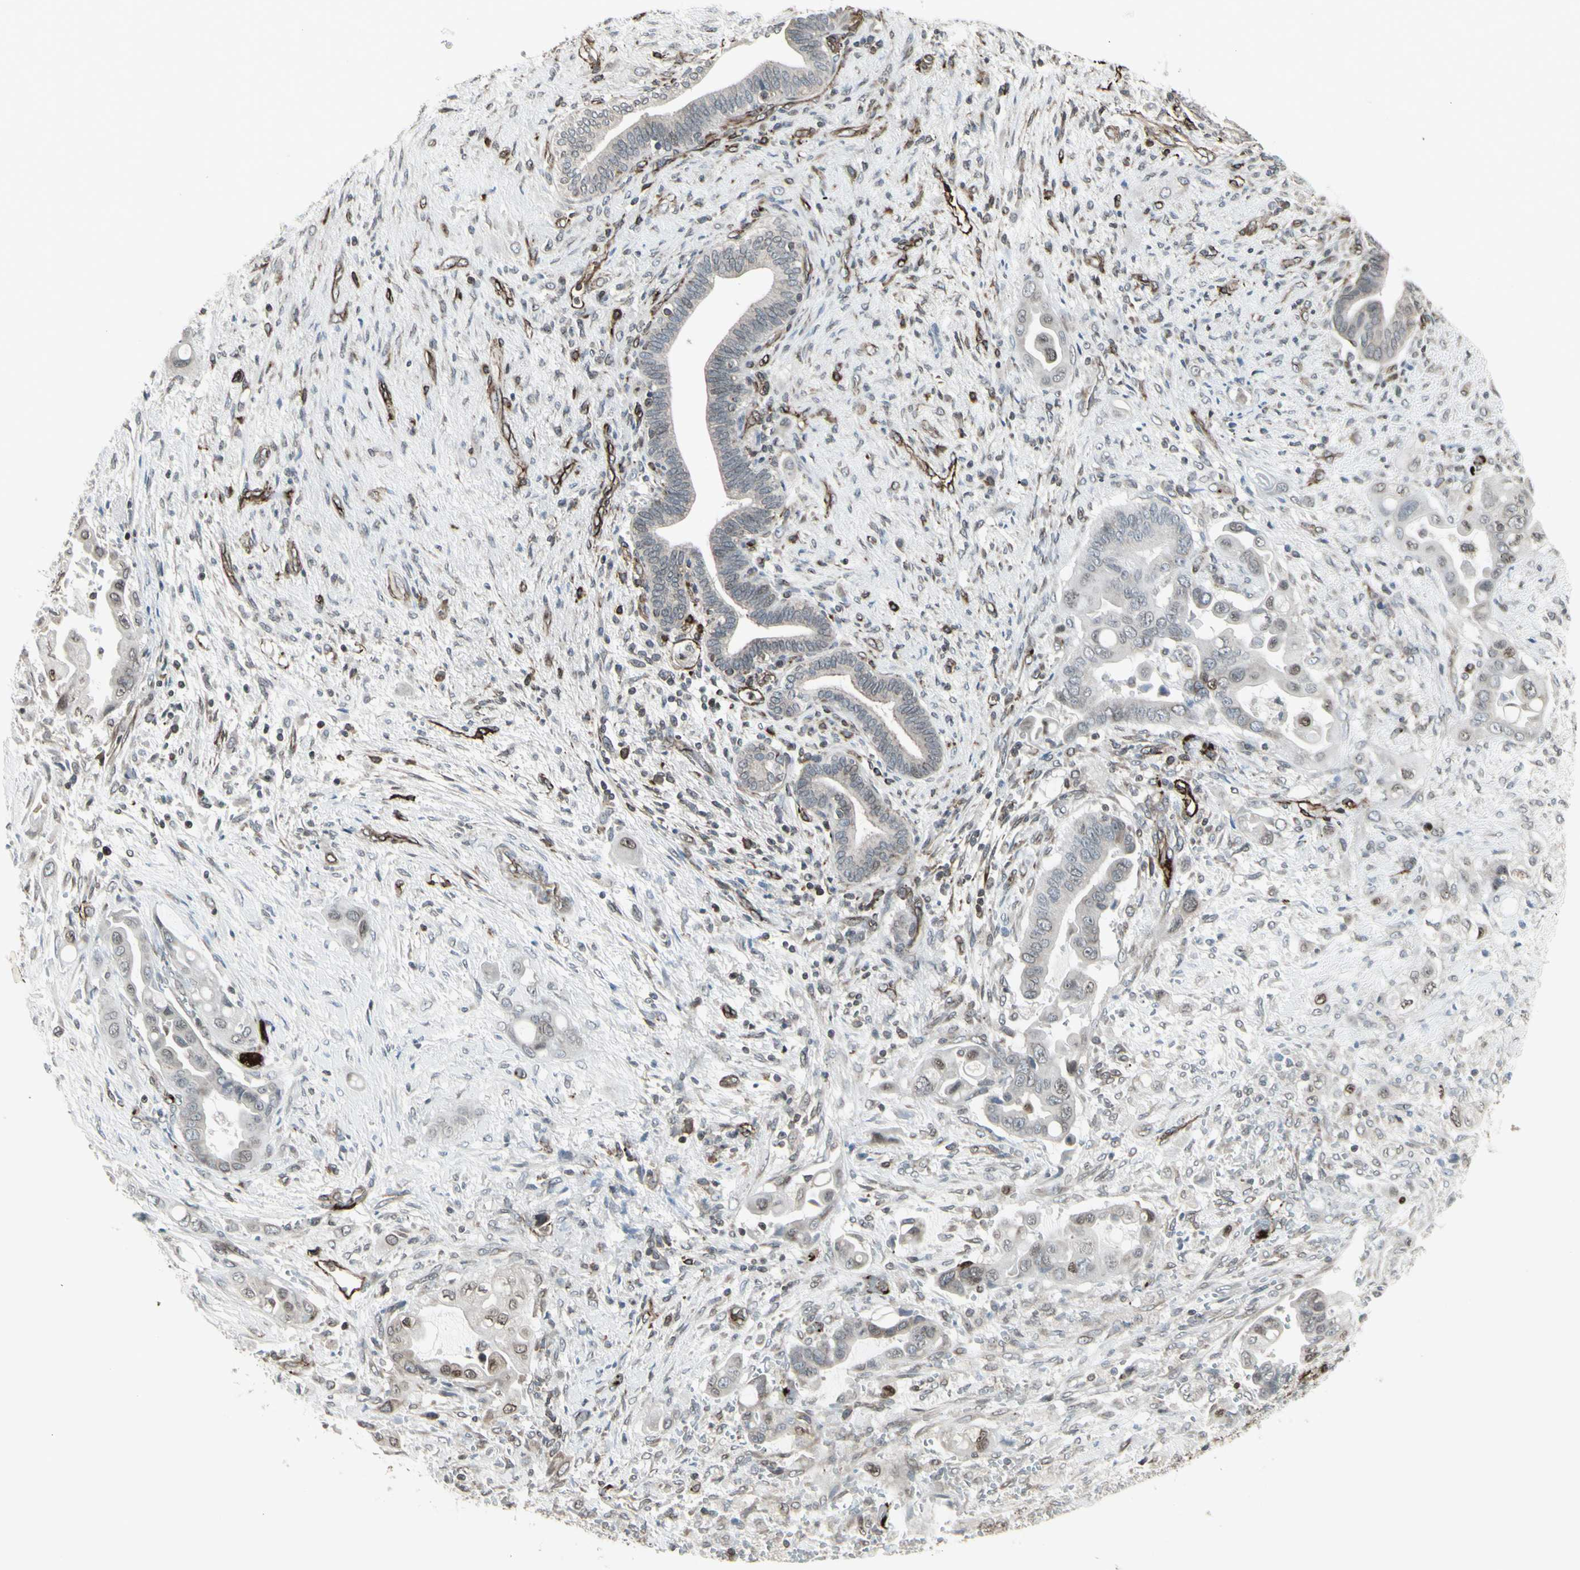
{"staining": {"intensity": "weak", "quantity": "<25%", "location": "cytoplasmic/membranous,nuclear"}, "tissue": "liver cancer", "cell_type": "Tumor cells", "image_type": "cancer", "snomed": [{"axis": "morphology", "description": "Cholangiocarcinoma"}, {"axis": "topography", "description": "Liver"}], "caption": "This is an immunohistochemistry histopathology image of liver cholangiocarcinoma. There is no expression in tumor cells.", "gene": "DTX3L", "patient": {"sex": "female", "age": 61}}